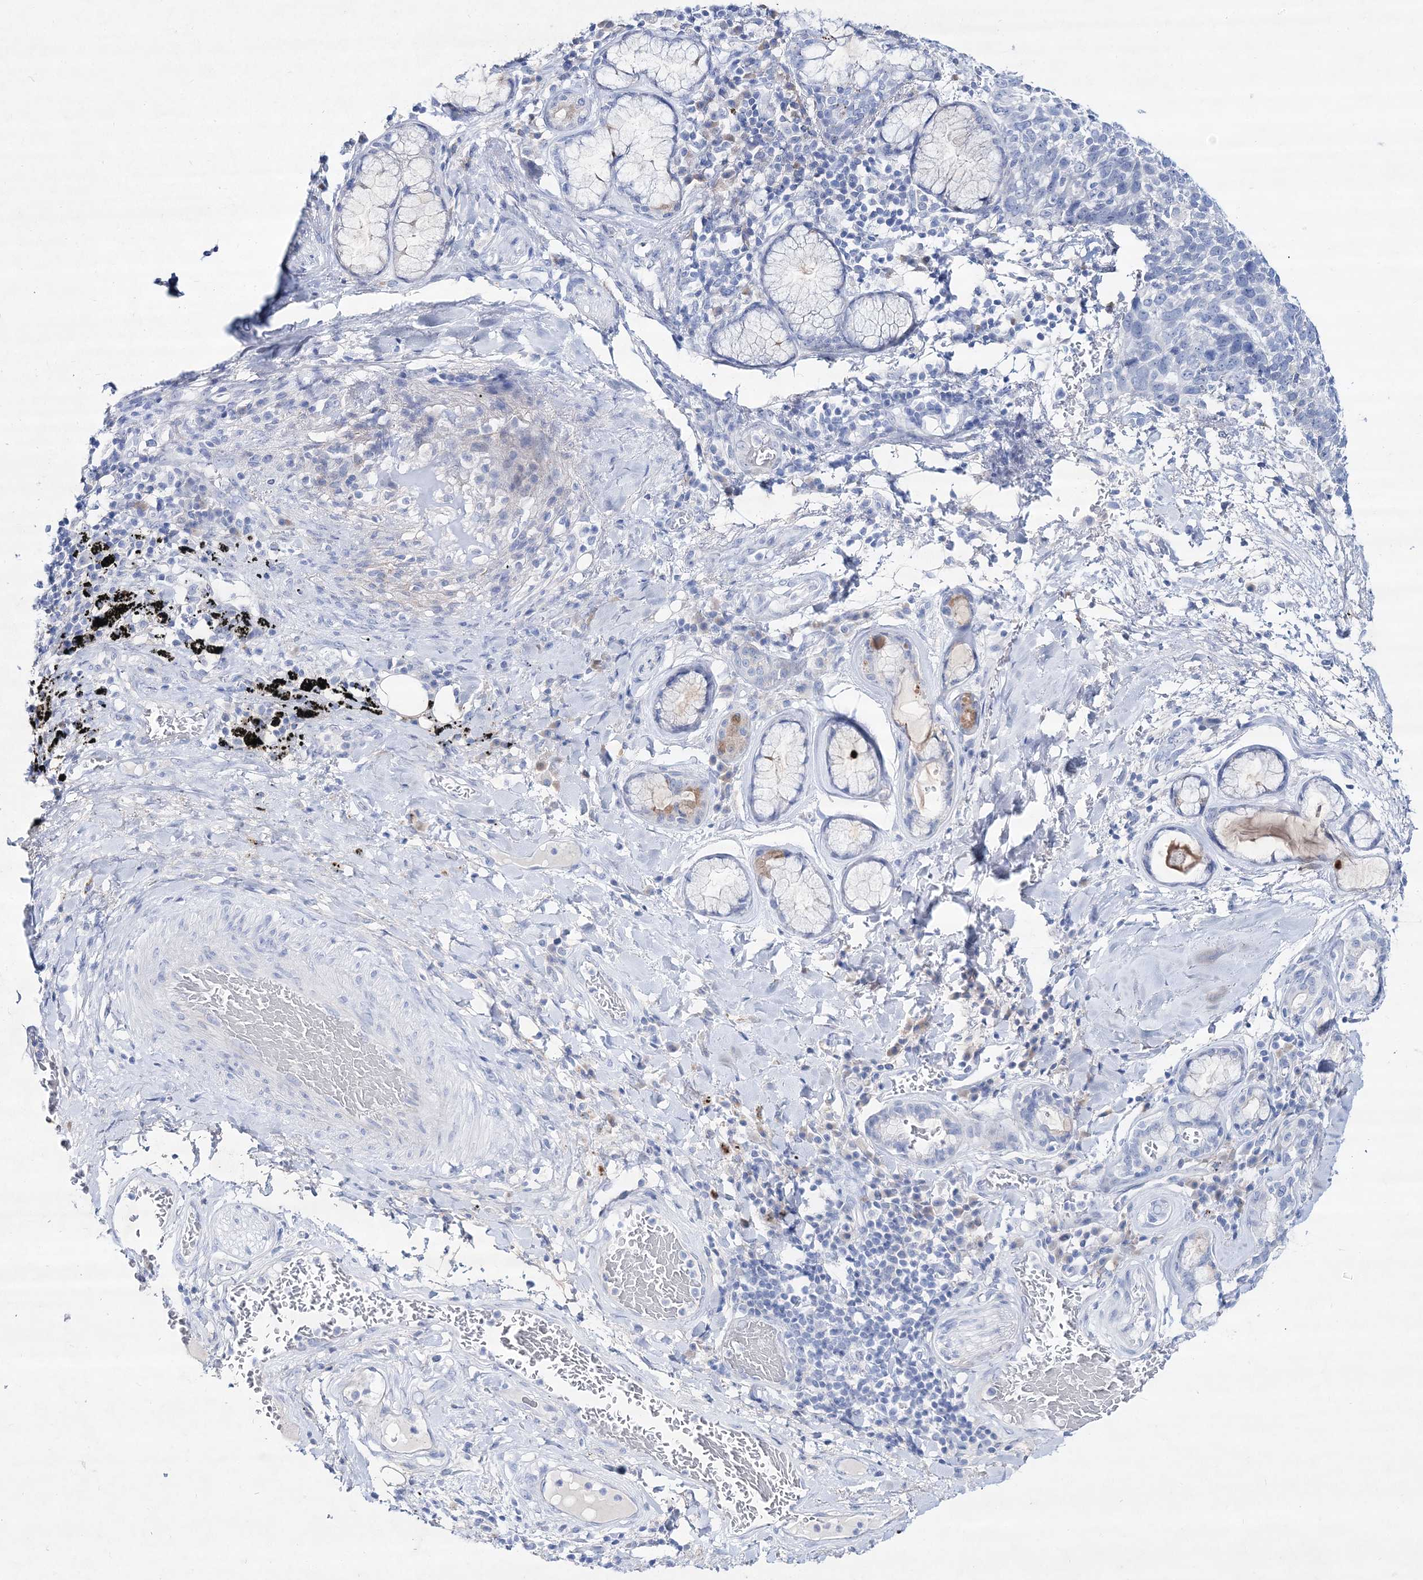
{"staining": {"intensity": "negative", "quantity": "none", "location": "none"}, "tissue": "lung cancer", "cell_type": "Tumor cells", "image_type": "cancer", "snomed": [{"axis": "morphology", "description": "Squamous cell carcinoma, NOS"}, {"axis": "topography", "description": "Lung"}], "caption": "Immunohistochemistry of squamous cell carcinoma (lung) displays no positivity in tumor cells.", "gene": "SPINK7", "patient": {"sex": "male", "age": 66}}